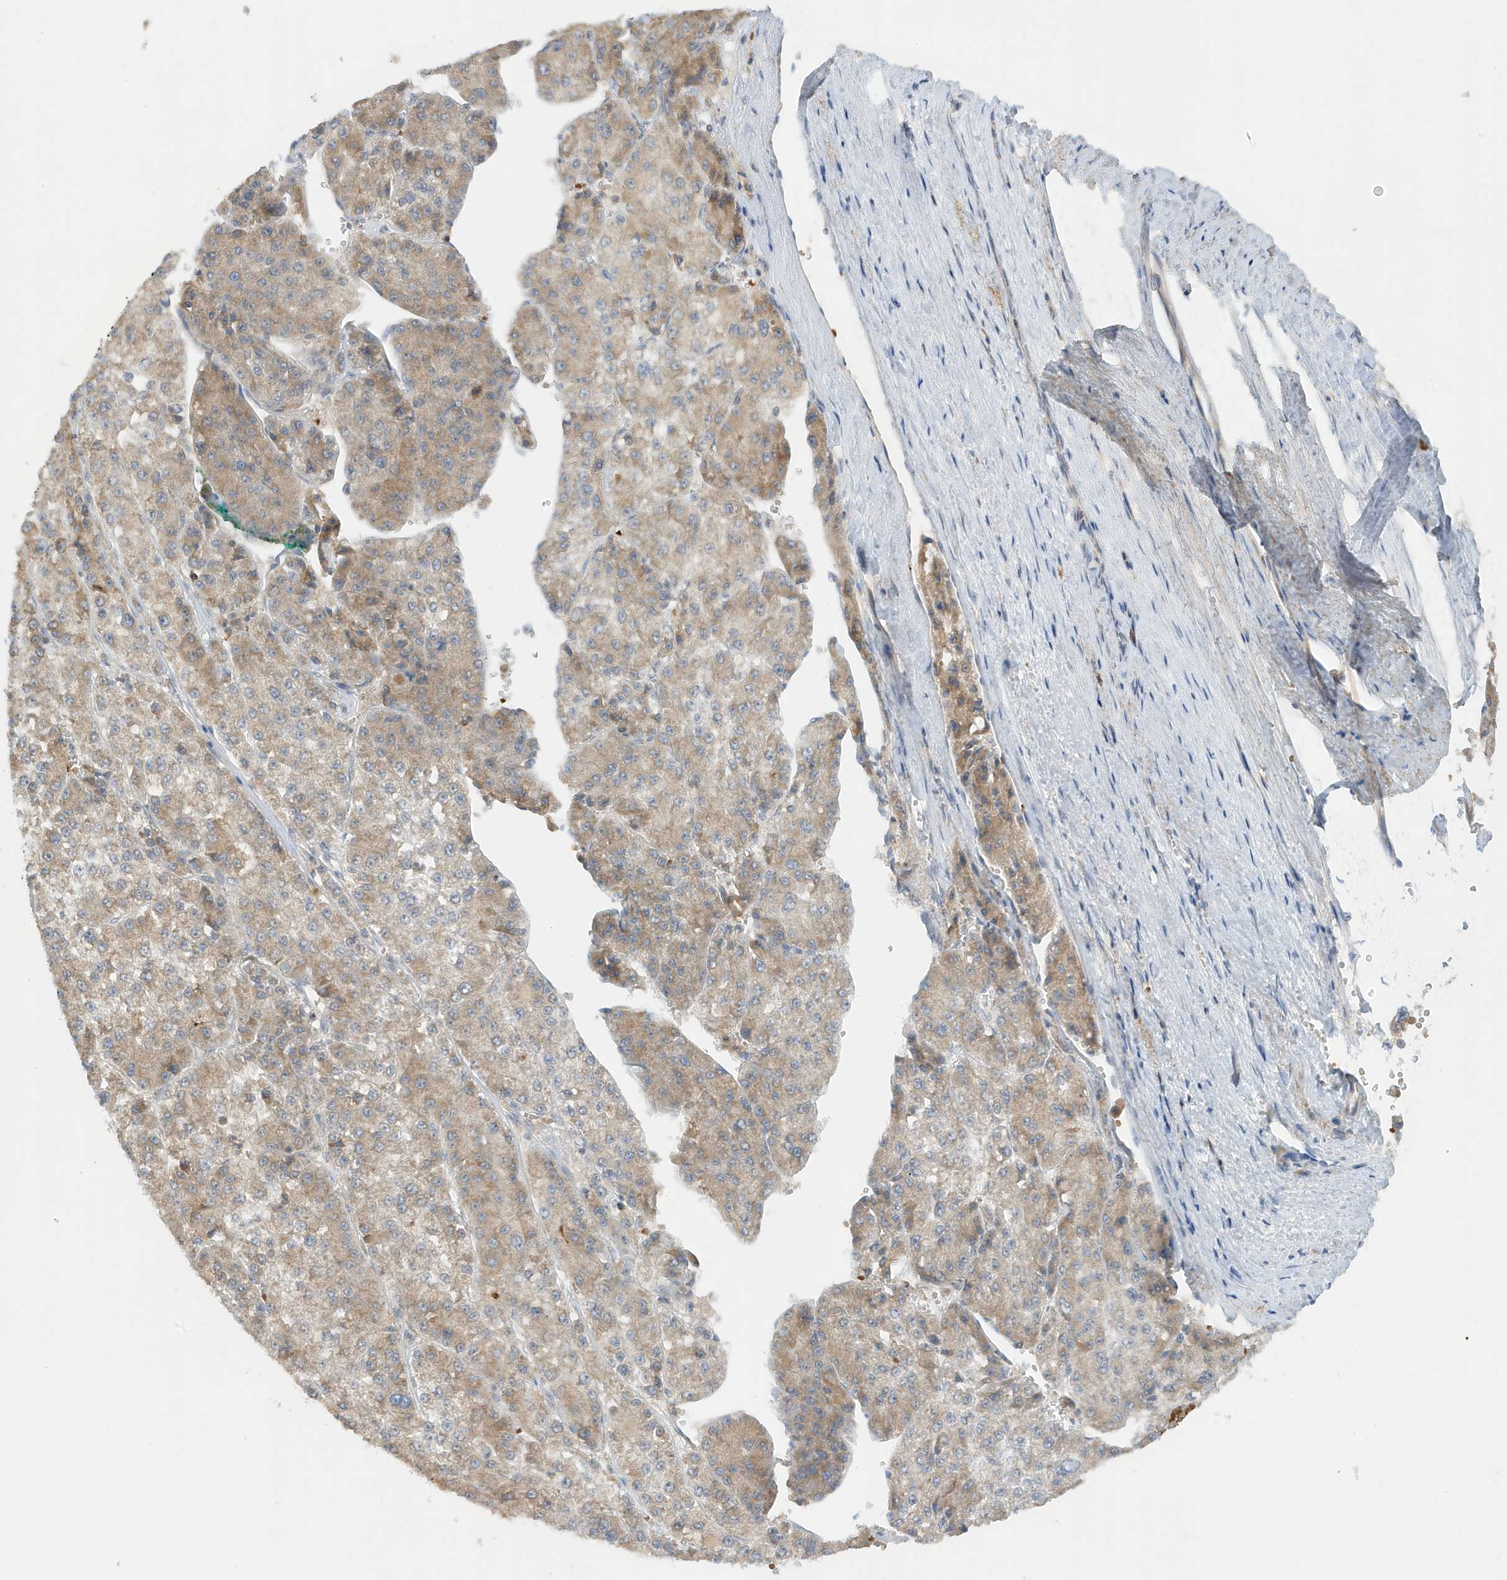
{"staining": {"intensity": "moderate", "quantity": "25%-75%", "location": "cytoplasmic/membranous"}, "tissue": "liver cancer", "cell_type": "Tumor cells", "image_type": "cancer", "snomed": [{"axis": "morphology", "description": "Carcinoma, Hepatocellular, NOS"}, {"axis": "topography", "description": "Liver"}], "caption": "Liver cancer tissue shows moderate cytoplasmic/membranous expression in about 25%-75% of tumor cells", "gene": "NPPC", "patient": {"sex": "female", "age": 73}}